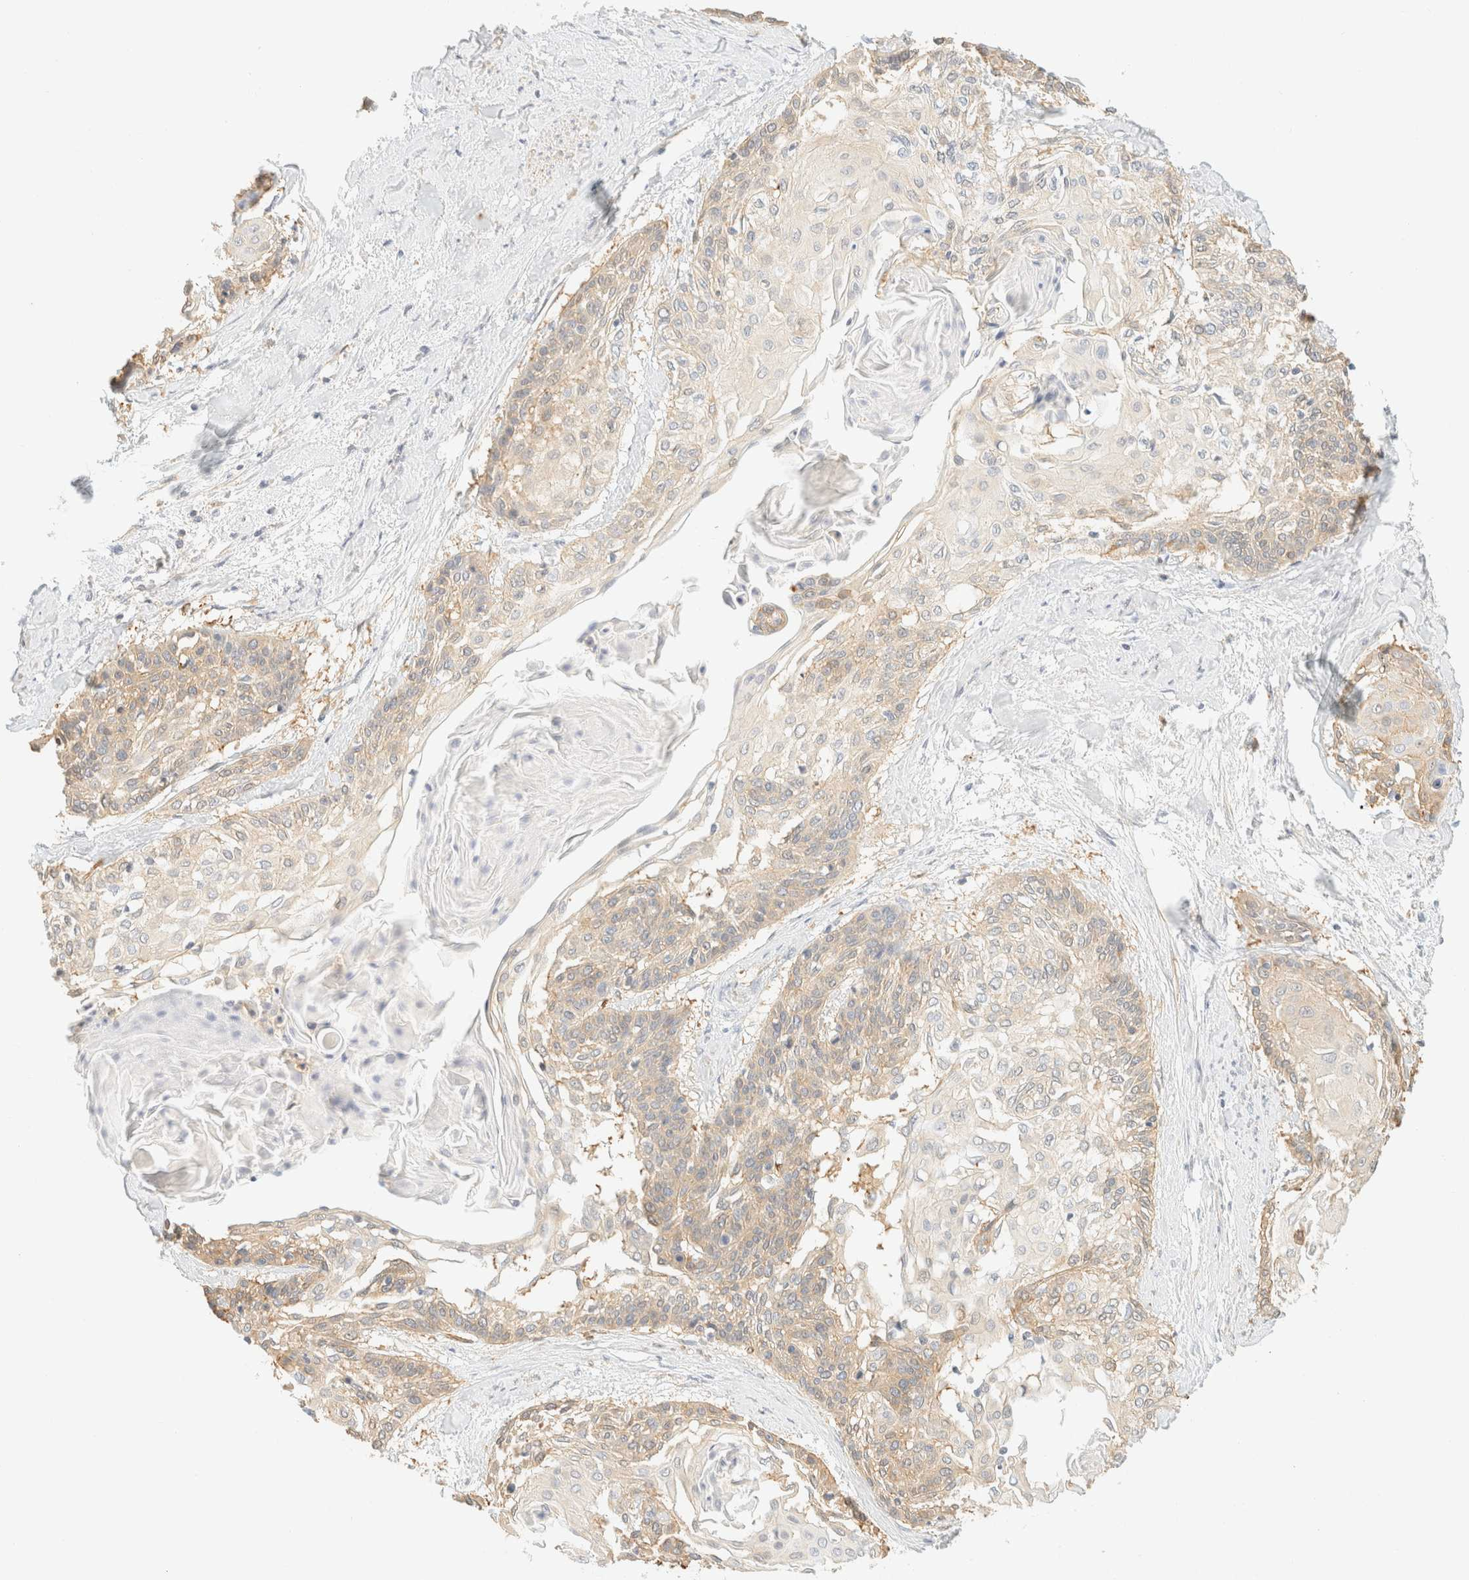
{"staining": {"intensity": "weak", "quantity": ">75%", "location": "cytoplasmic/membranous"}, "tissue": "cervical cancer", "cell_type": "Tumor cells", "image_type": "cancer", "snomed": [{"axis": "morphology", "description": "Squamous cell carcinoma, NOS"}, {"axis": "topography", "description": "Cervix"}], "caption": "Cervical cancer stained with DAB (3,3'-diaminobenzidine) immunohistochemistry (IHC) reveals low levels of weak cytoplasmic/membranous positivity in approximately >75% of tumor cells.", "gene": "OTOP2", "patient": {"sex": "female", "age": 57}}